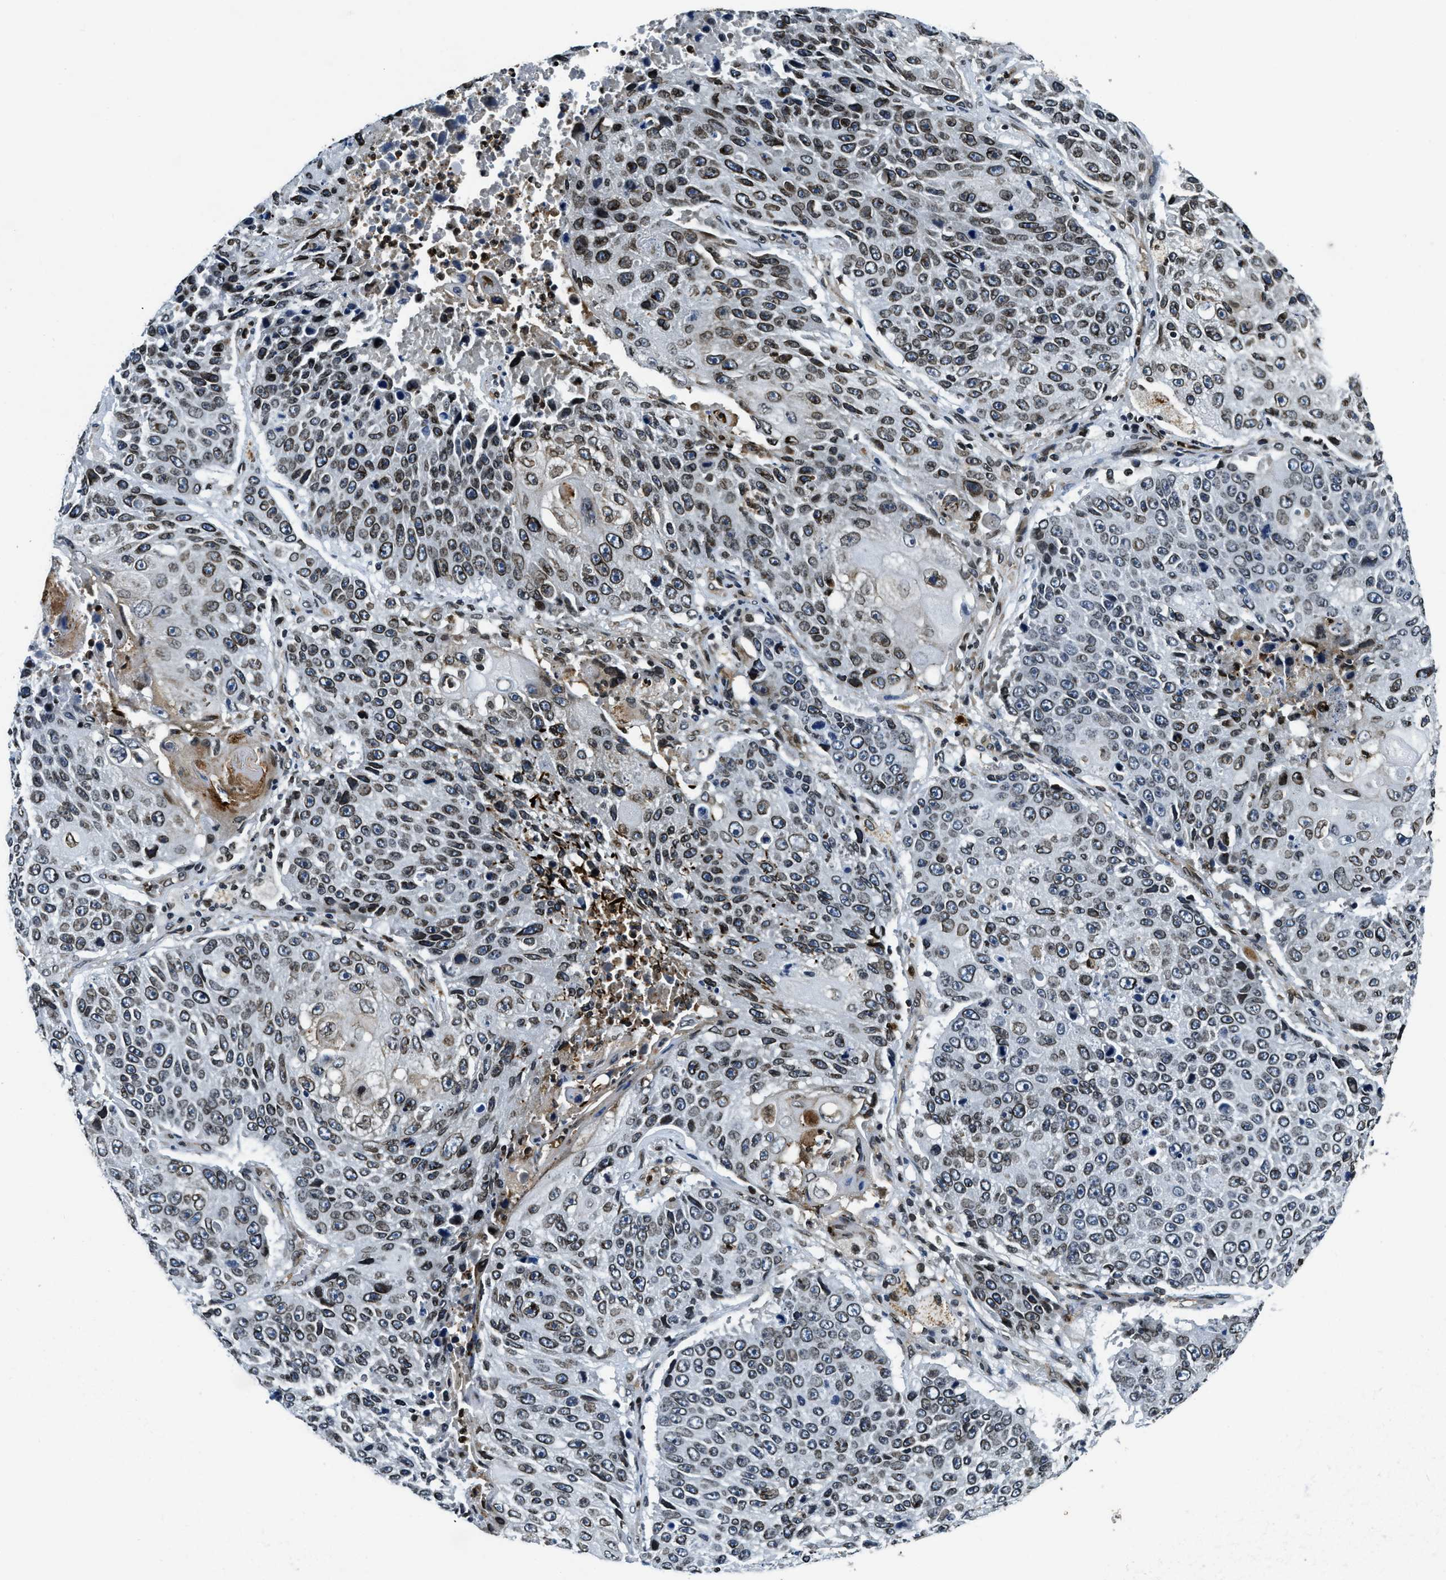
{"staining": {"intensity": "moderate", "quantity": ">75%", "location": "cytoplasmic/membranous,nuclear"}, "tissue": "lung cancer", "cell_type": "Tumor cells", "image_type": "cancer", "snomed": [{"axis": "morphology", "description": "Squamous cell carcinoma, NOS"}, {"axis": "topography", "description": "Lung"}], "caption": "A photomicrograph showing moderate cytoplasmic/membranous and nuclear staining in about >75% of tumor cells in lung squamous cell carcinoma, as visualized by brown immunohistochemical staining.", "gene": "ZC3HC1", "patient": {"sex": "male", "age": 61}}